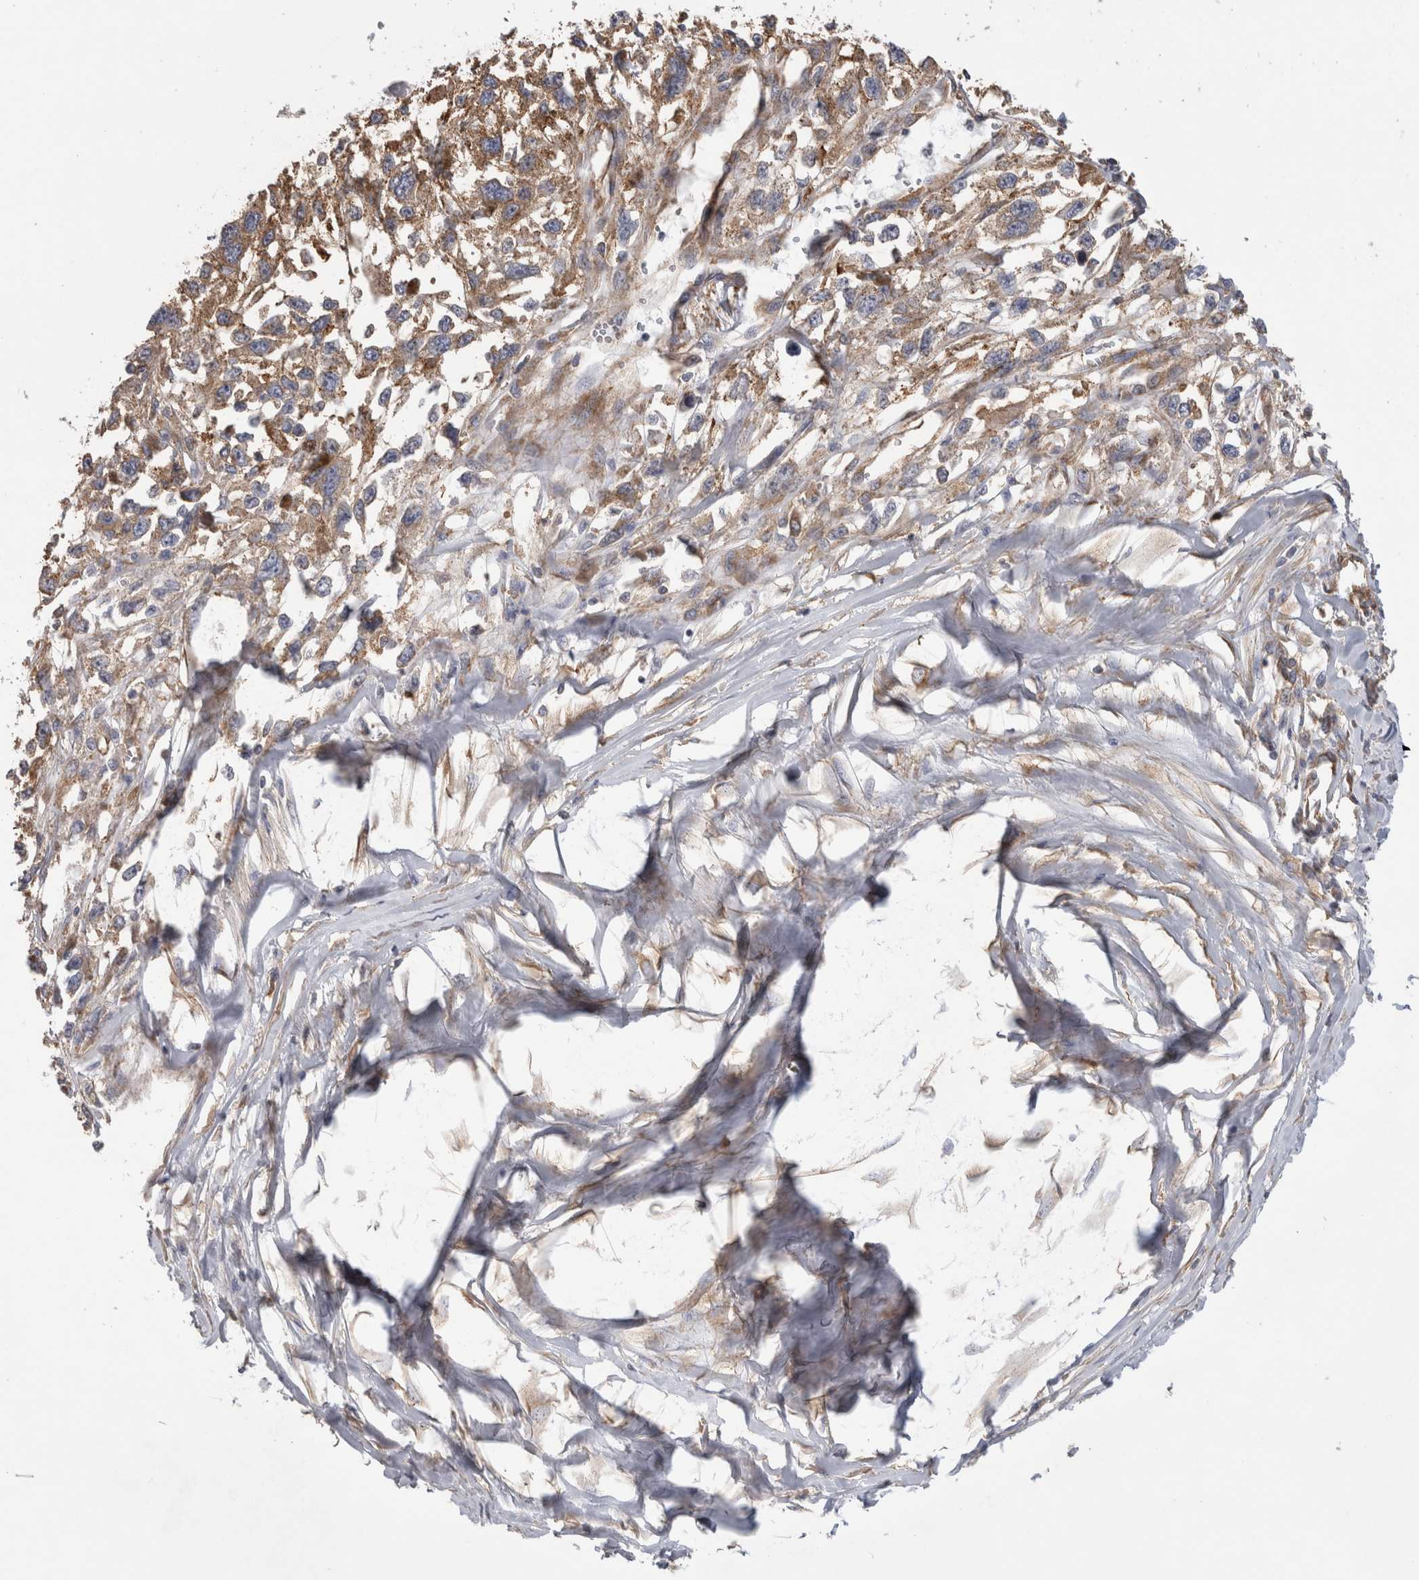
{"staining": {"intensity": "moderate", "quantity": ">75%", "location": "cytoplasmic/membranous"}, "tissue": "melanoma", "cell_type": "Tumor cells", "image_type": "cancer", "snomed": [{"axis": "morphology", "description": "Malignant melanoma, Metastatic site"}, {"axis": "topography", "description": "Lymph node"}], "caption": "Immunohistochemistry staining of malignant melanoma (metastatic site), which shows medium levels of moderate cytoplasmic/membranous staining in approximately >75% of tumor cells indicating moderate cytoplasmic/membranous protein staining. The staining was performed using DAB (3,3'-diaminobenzidine) (brown) for protein detection and nuclei were counterstained in hematoxylin (blue).", "gene": "ATXN3", "patient": {"sex": "male", "age": 59}}